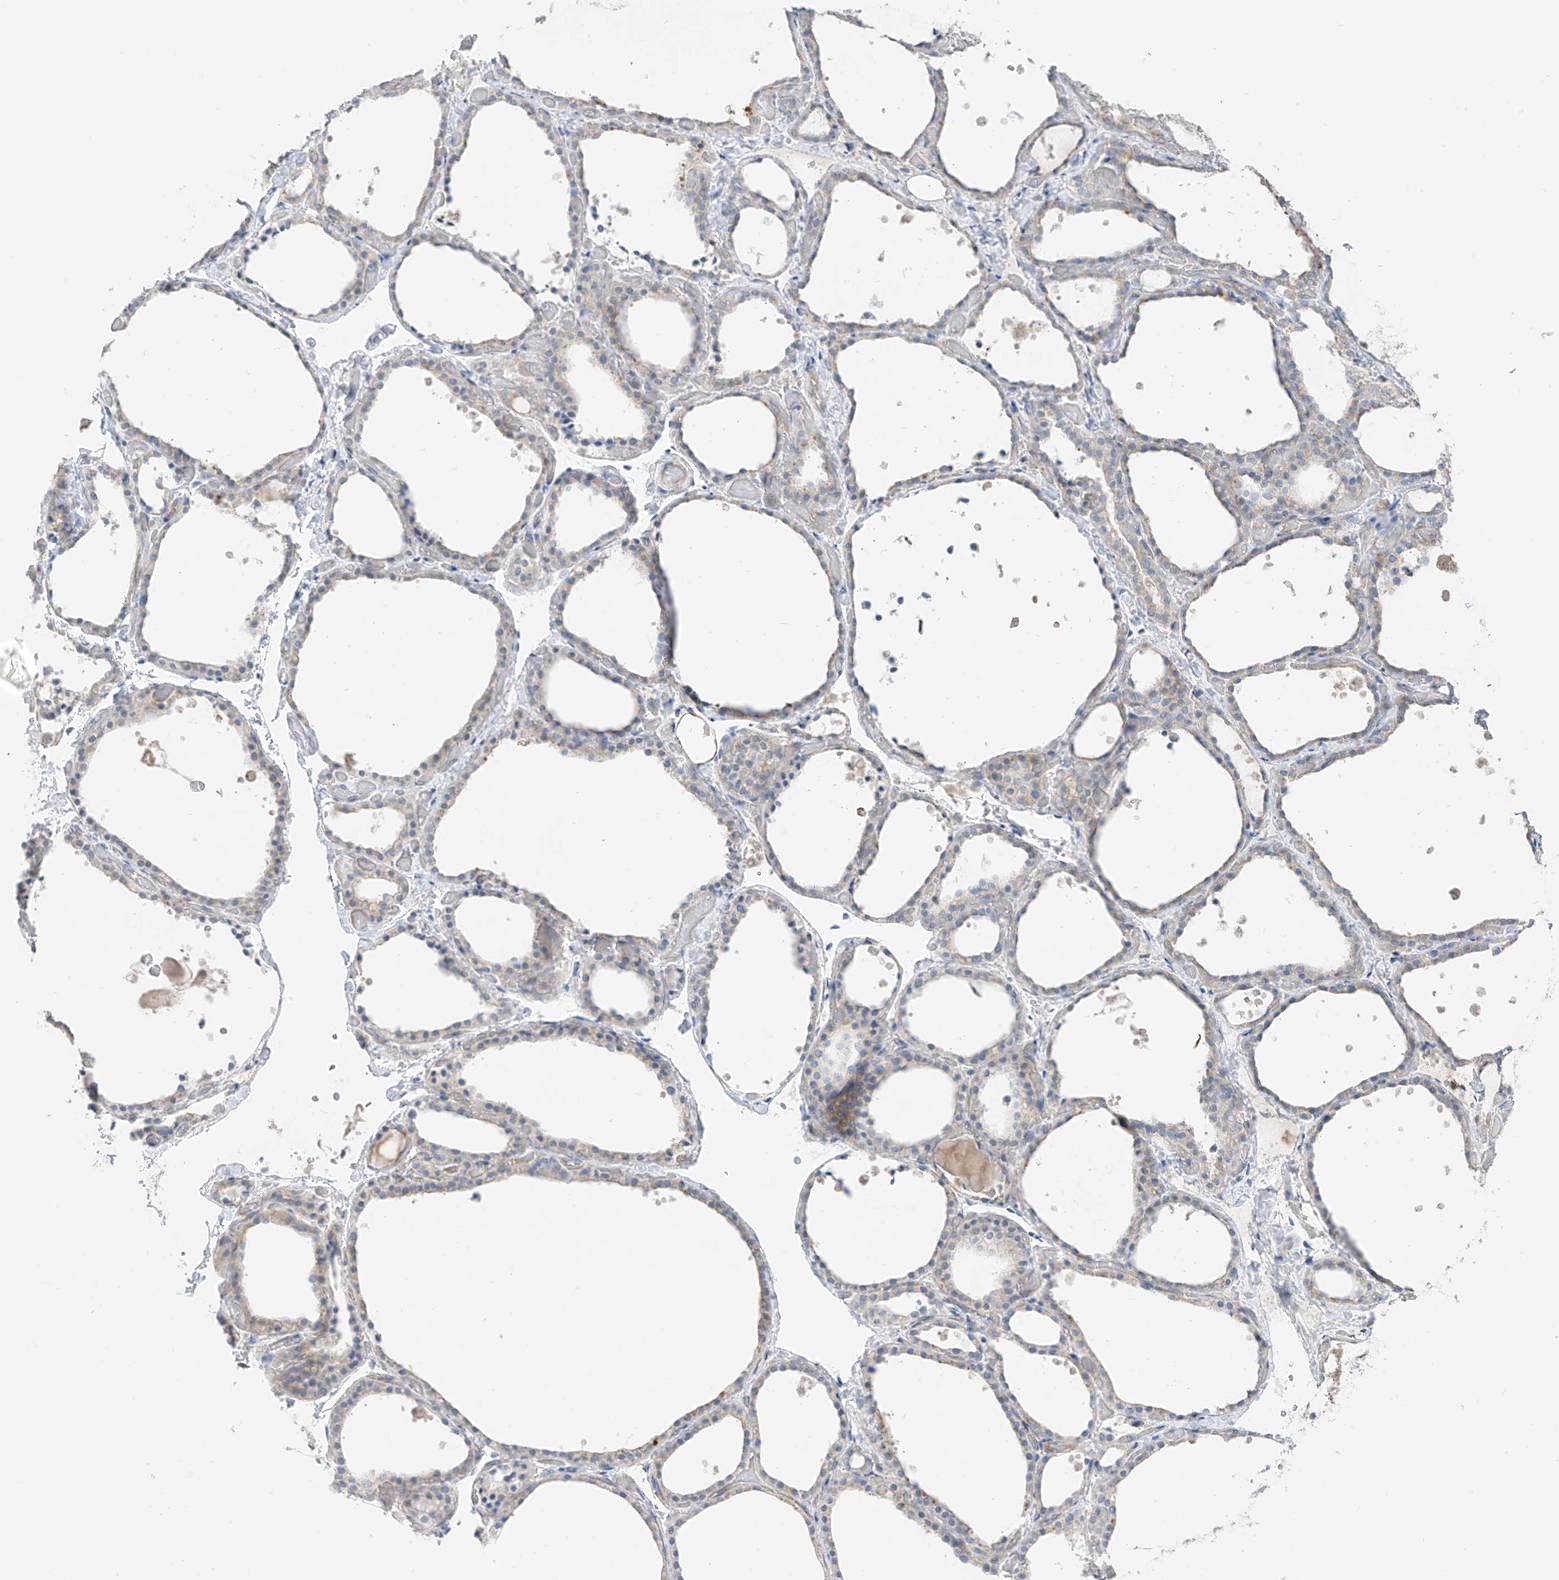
{"staining": {"intensity": "weak", "quantity": "25%-75%", "location": "cytoplasmic/membranous"}, "tissue": "thyroid gland", "cell_type": "Glandular cells", "image_type": "normal", "snomed": [{"axis": "morphology", "description": "Normal tissue, NOS"}, {"axis": "topography", "description": "Thyroid gland"}], "caption": "Weak cytoplasmic/membranous expression for a protein is present in about 25%-75% of glandular cells of unremarkable thyroid gland using immunohistochemistry (IHC).", "gene": "NALCN", "patient": {"sex": "female", "age": 44}}